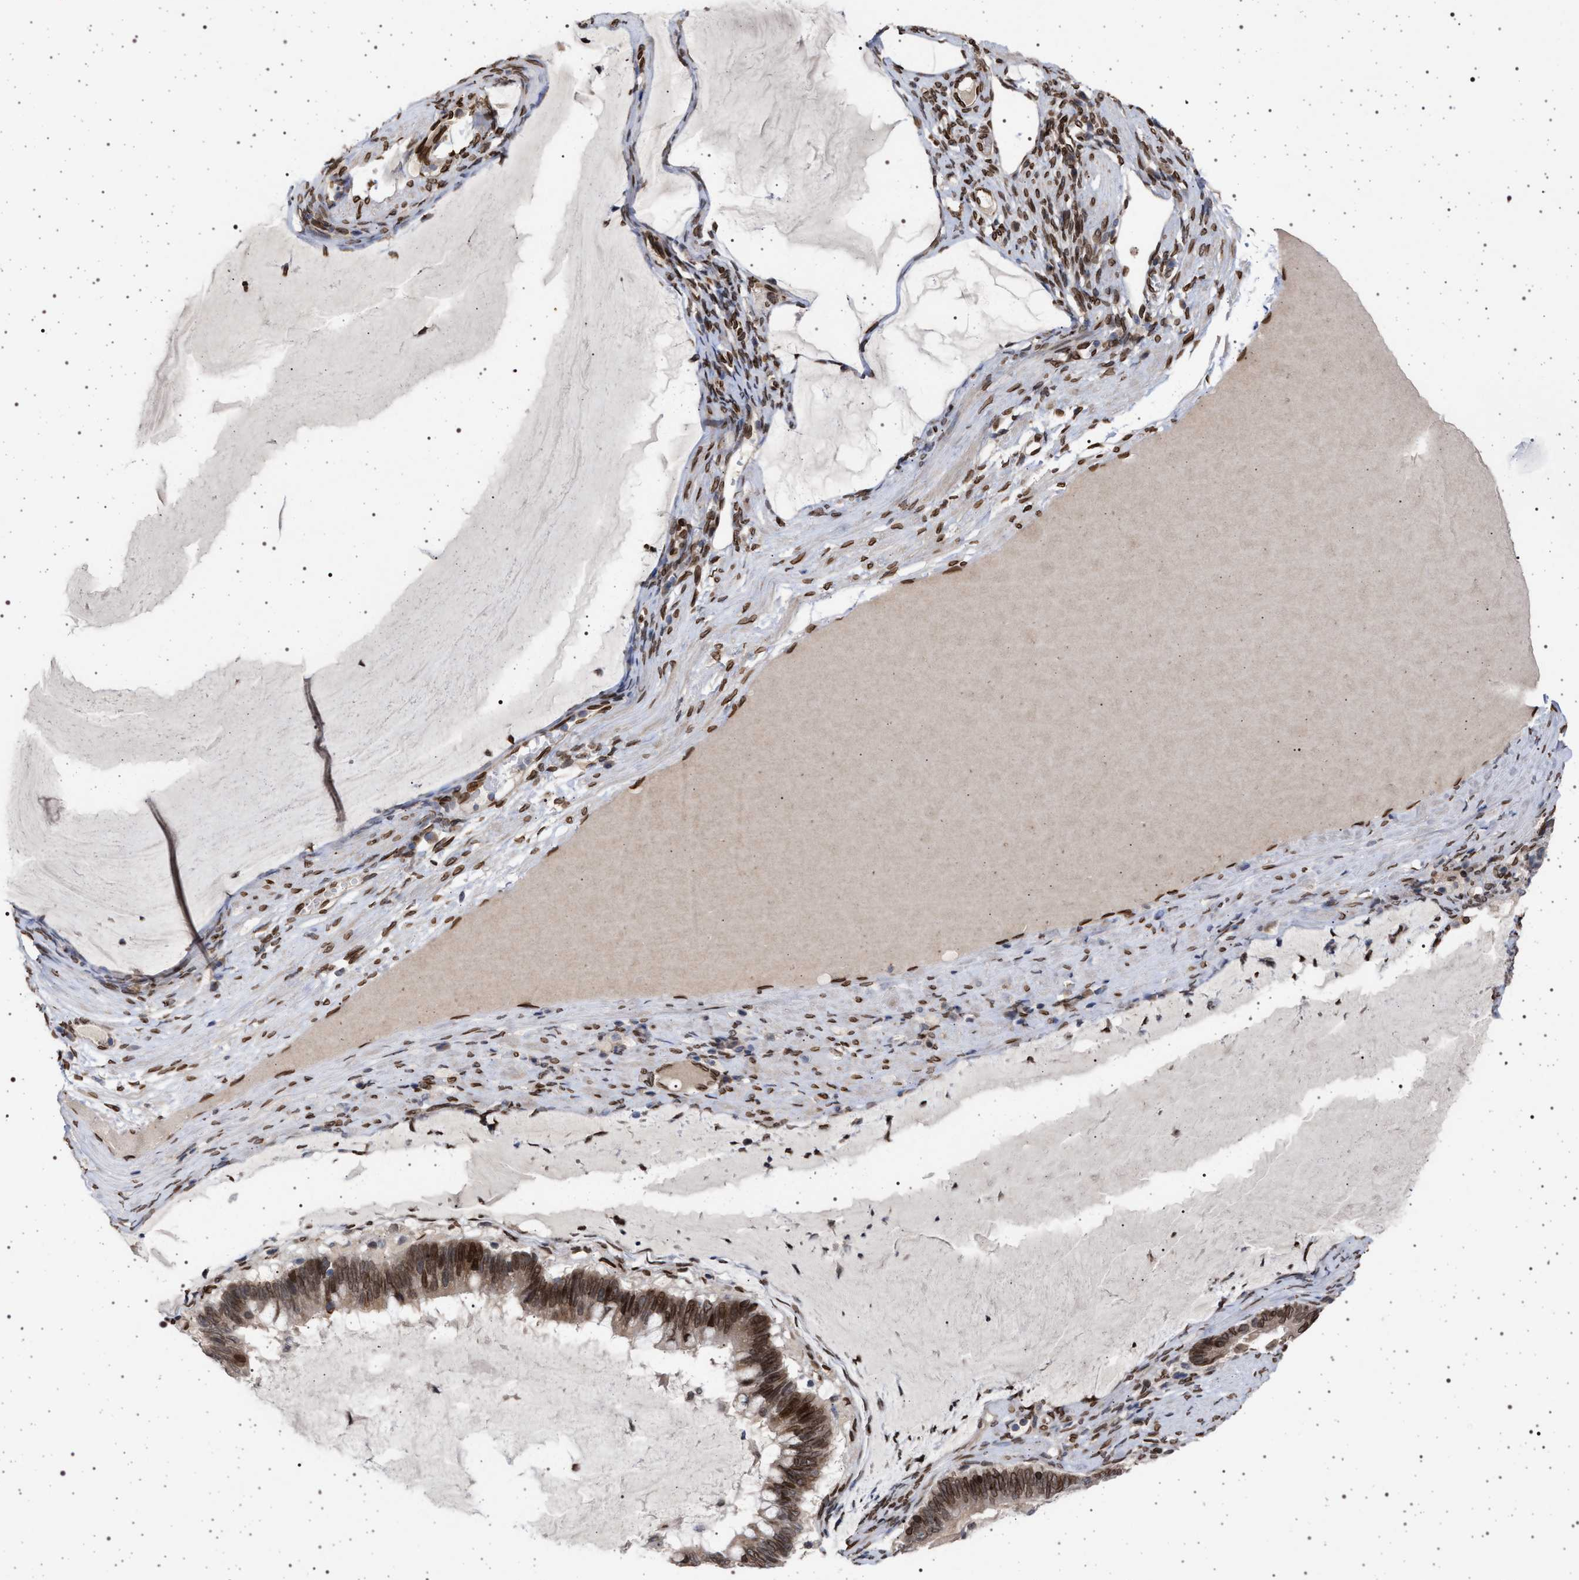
{"staining": {"intensity": "moderate", "quantity": ">75%", "location": "cytoplasmic/membranous,nuclear"}, "tissue": "ovarian cancer", "cell_type": "Tumor cells", "image_type": "cancer", "snomed": [{"axis": "morphology", "description": "Cystadenocarcinoma, mucinous, NOS"}, {"axis": "topography", "description": "Ovary"}], "caption": "Brown immunohistochemical staining in mucinous cystadenocarcinoma (ovarian) exhibits moderate cytoplasmic/membranous and nuclear staining in approximately >75% of tumor cells.", "gene": "ING2", "patient": {"sex": "female", "age": 61}}